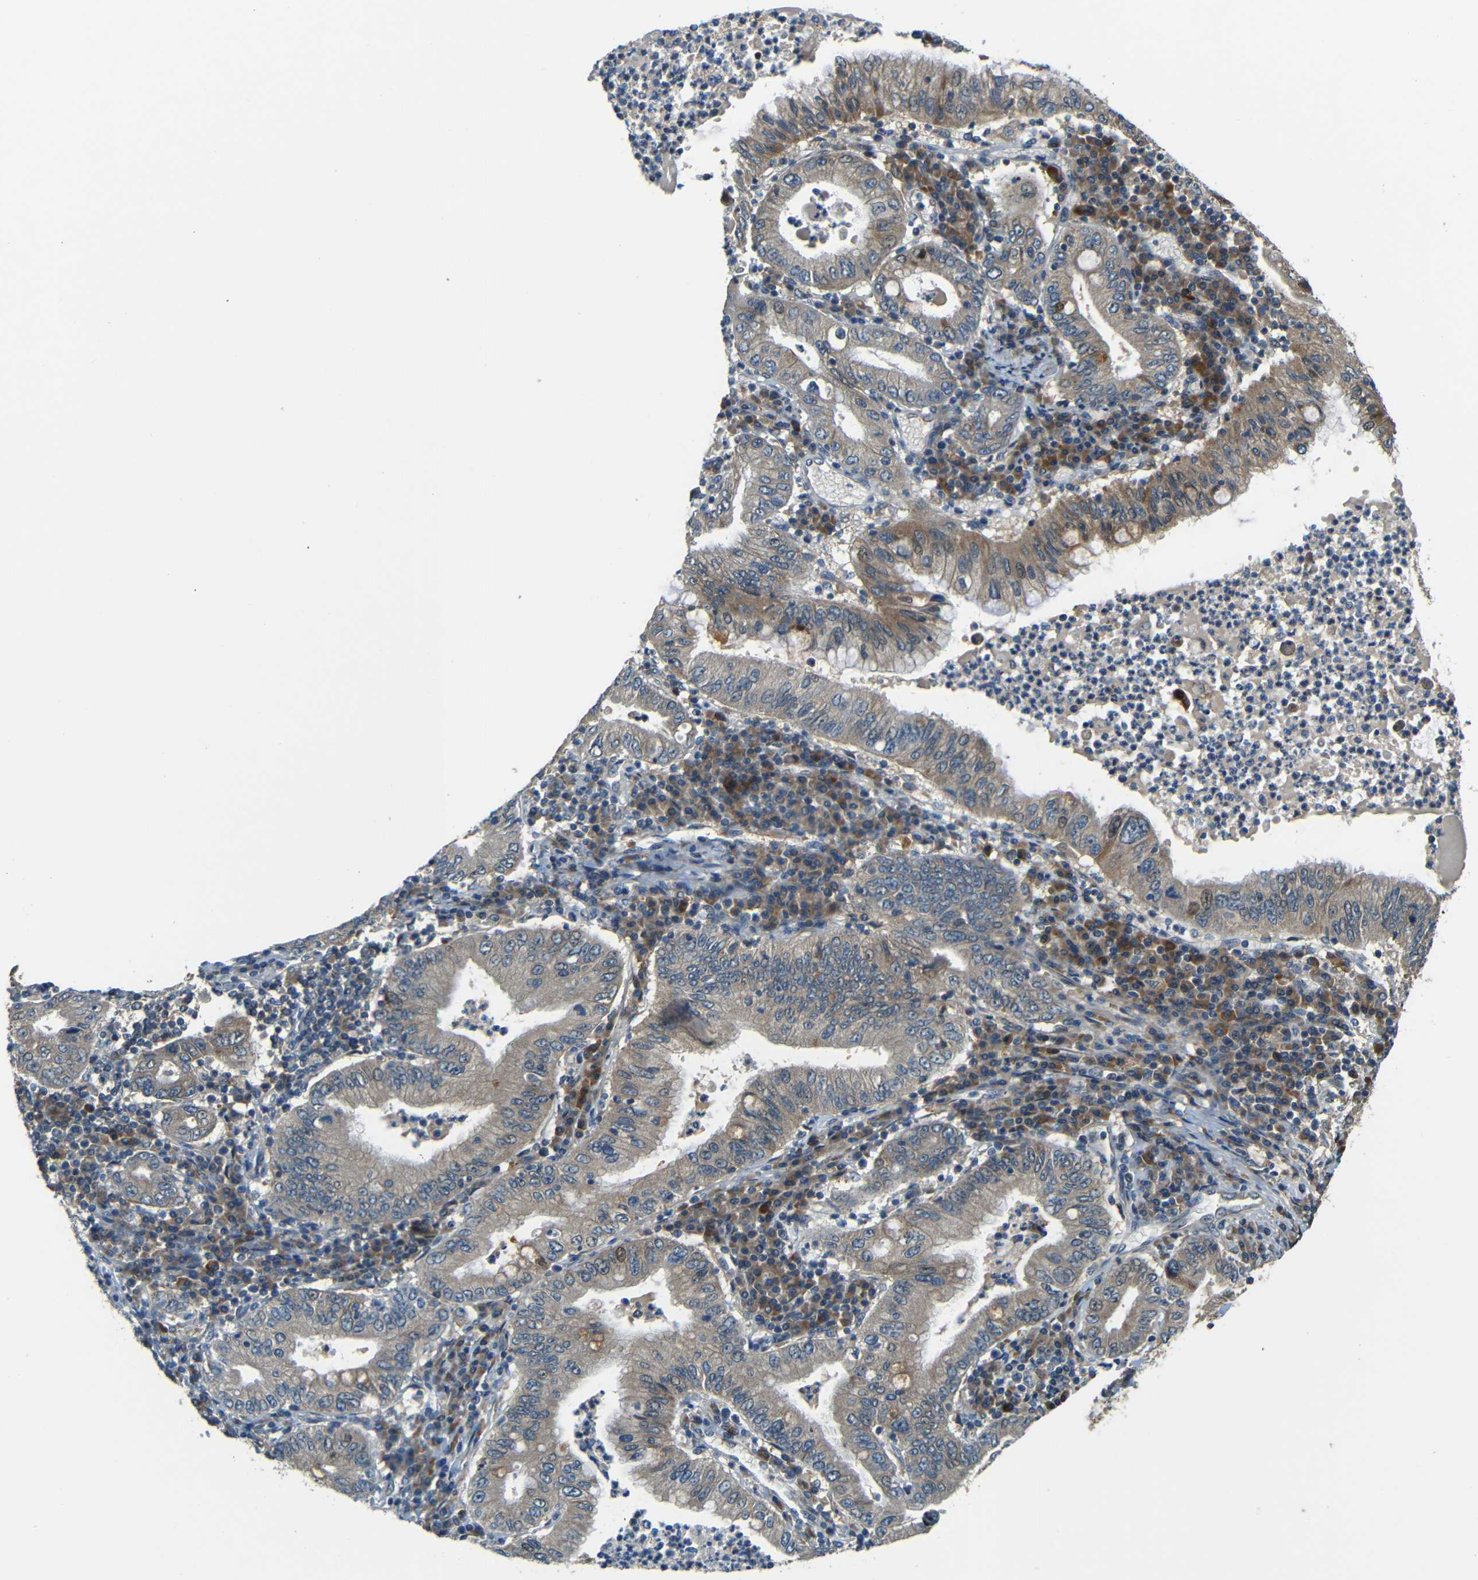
{"staining": {"intensity": "moderate", "quantity": ">75%", "location": "cytoplasmic/membranous"}, "tissue": "stomach cancer", "cell_type": "Tumor cells", "image_type": "cancer", "snomed": [{"axis": "morphology", "description": "Normal tissue, NOS"}, {"axis": "morphology", "description": "Adenocarcinoma, NOS"}, {"axis": "topography", "description": "Esophagus"}, {"axis": "topography", "description": "Stomach, upper"}, {"axis": "topography", "description": "Peripheral nerve tissue"}], "caption": "This is a micrograph of immunohistochemistry staining of stomach adenocarcinoma, which shows moderate positivity in the cytoplasmic/membranous of tumor cells.", "gene": "FNDC3A", "patient": {"sex": "male", "age": 62}}